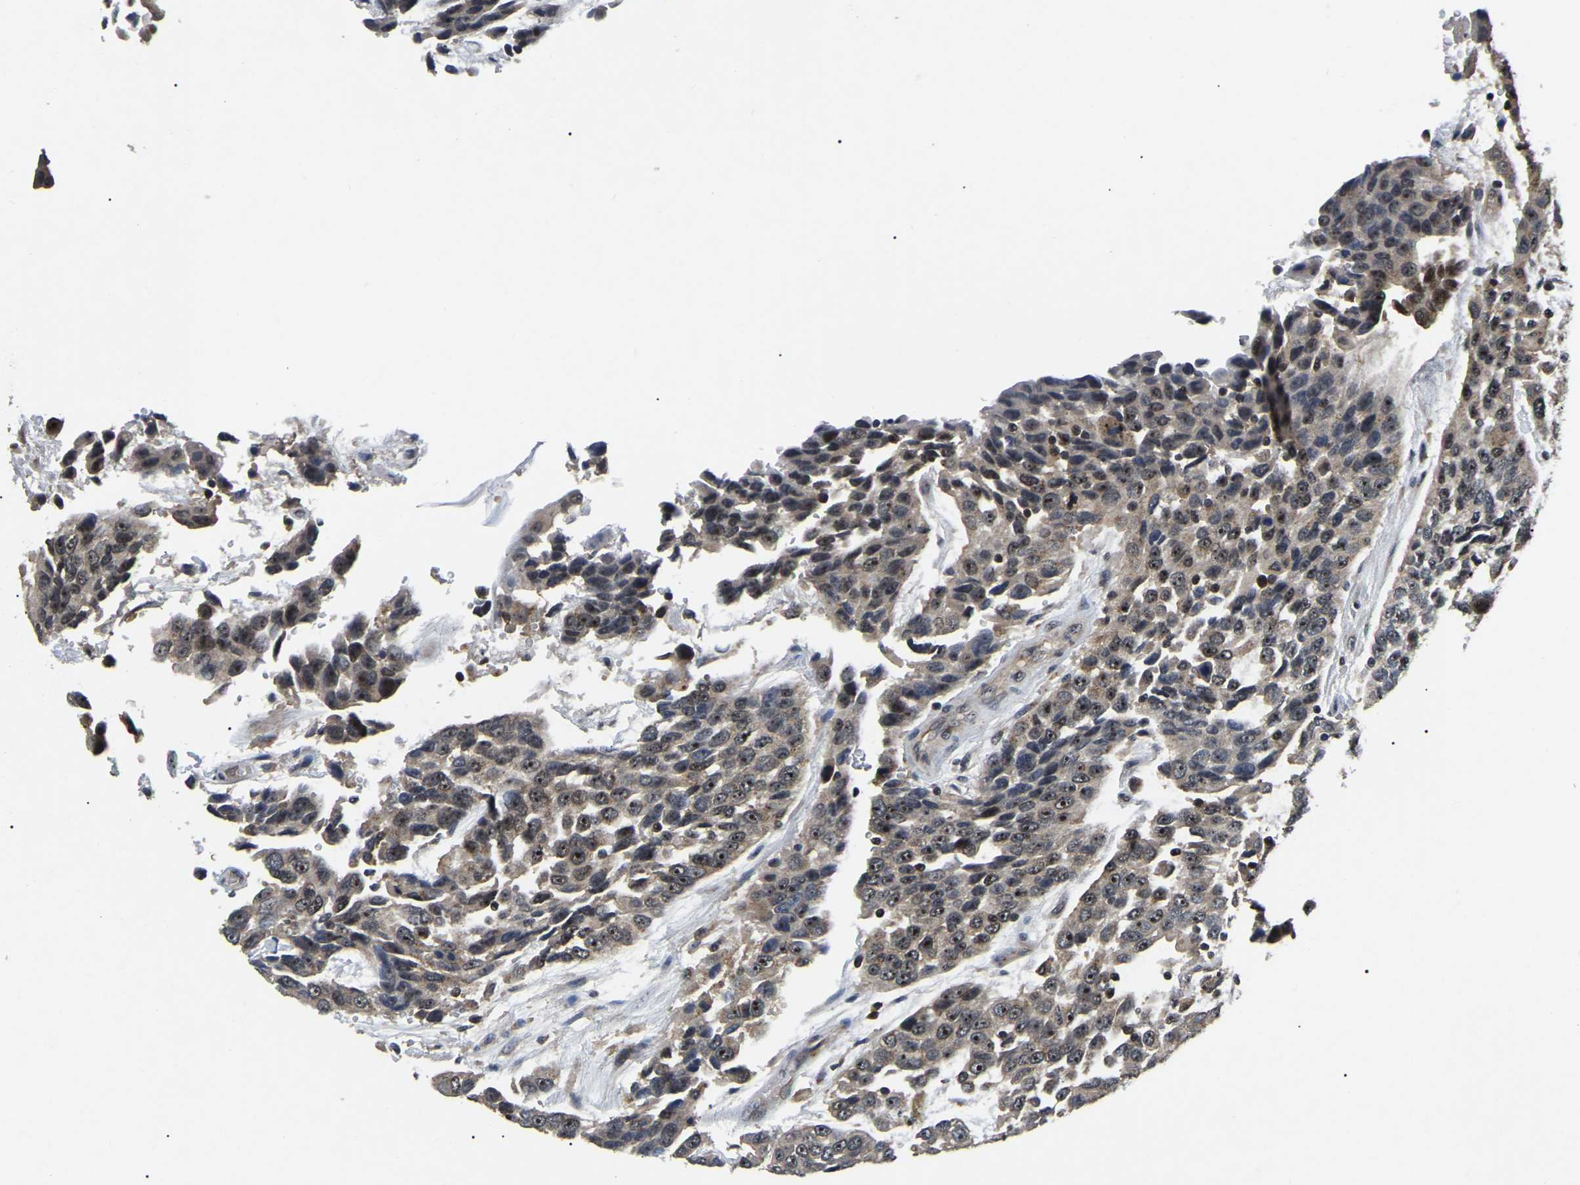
{"staining": {"intensity": "strong", "quantity": ">75%", "location": "nuclear"}, "tissue": "urothelial cancer", "cell_type": "Tumor cells", "image_type": "cancer", "snomed": [{"axis": "morphology", "description": "Urothelial carcinoma, High grade"}, {"axis": "topography", "description": "Urinary bladder"}], "caption": "High-grade urothelial carcinoma tissue shows strong nuclear staining in approximately >75% of tumor cells, visualized by immunohistochemistry.", "gene": "RBM28", "patient": {"sex": "female", "age": 80}}